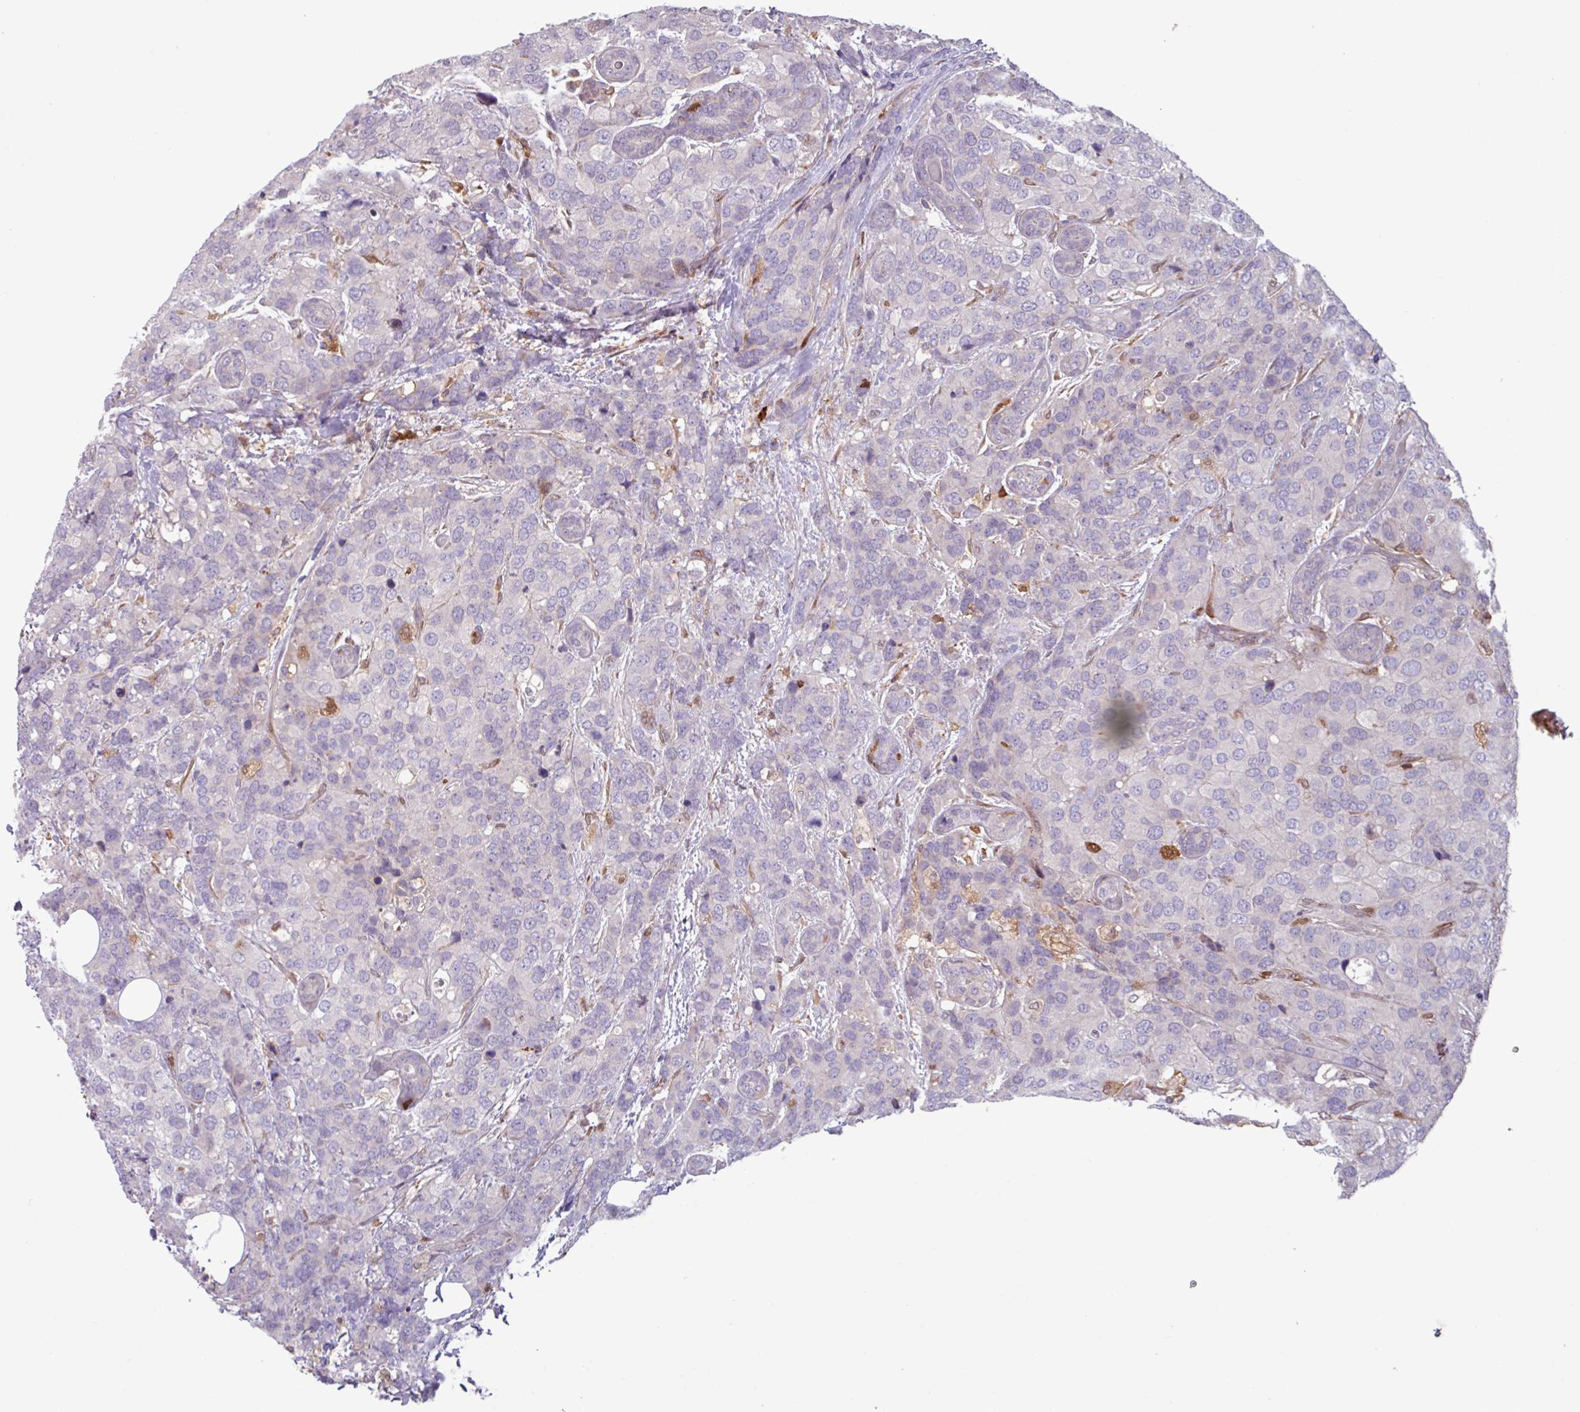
{"staining": {"intensity": "negative", "quantity": "none", "location": "none"}, "tissue": "breast cancer", "cell_type": "Tumor cells", "image_type": "cancer", "snomed": [{"axis": "morphology", "description": "Lobular carcinoma"}, {"axis": "topography", "description": "Breast"}], "caption": "Immunohistochemistry image of neoplastic tissue: breast cancer stained with DAB (3,3'-diaminobenzidine) shows no significant protein expression in tumor cells. (Stains: DAB (3,3'-diaminobenzidine) immunohistochemistry with hematoxylin counter stain, Microscopy: brightfield microscopy at high magnification).", "gene": "SEC61G", "patient": {"sex": "female", "age": 59}}